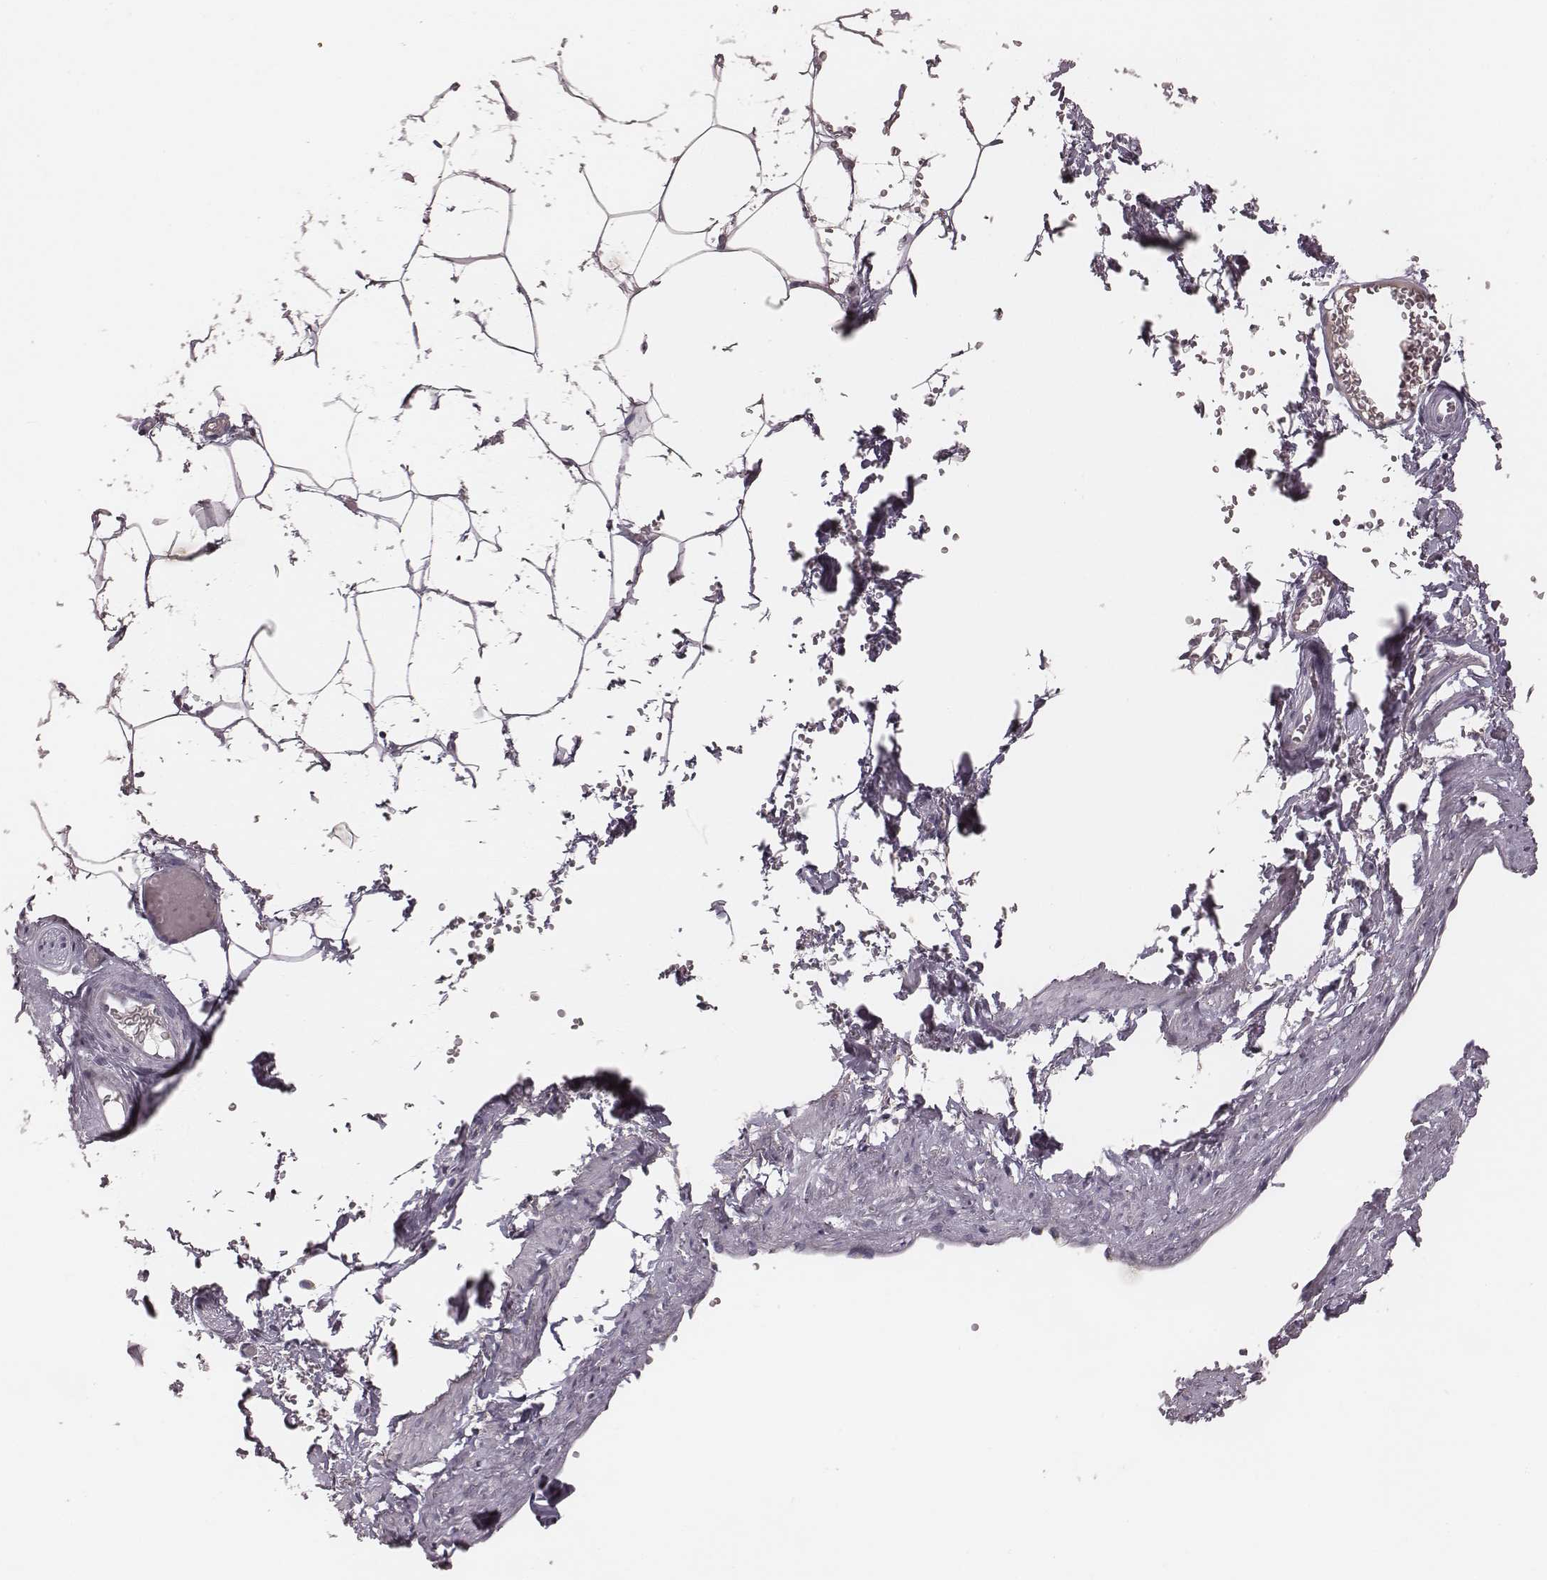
{"staining": {"intensity": "negative", "quantity": "none", "location": "none"}, "tissue": "adipose tissue", "cell_type": "Adipocytes", "image_type": "normal", "snomed": [{"axis": "morphology", "description": "Normal tissue, NOS"}, {"axis": "topography", "description": "Prostate"}, {"axis": "topography", "description": "Peripheral nerve tissue"}], "caption": "Immunohistochemistry (IHC) of benign adipose tissue exhibits no expression in adipocytes.", "gene": "P2RX5", "patient": {"sex": "male", "age": 55}}